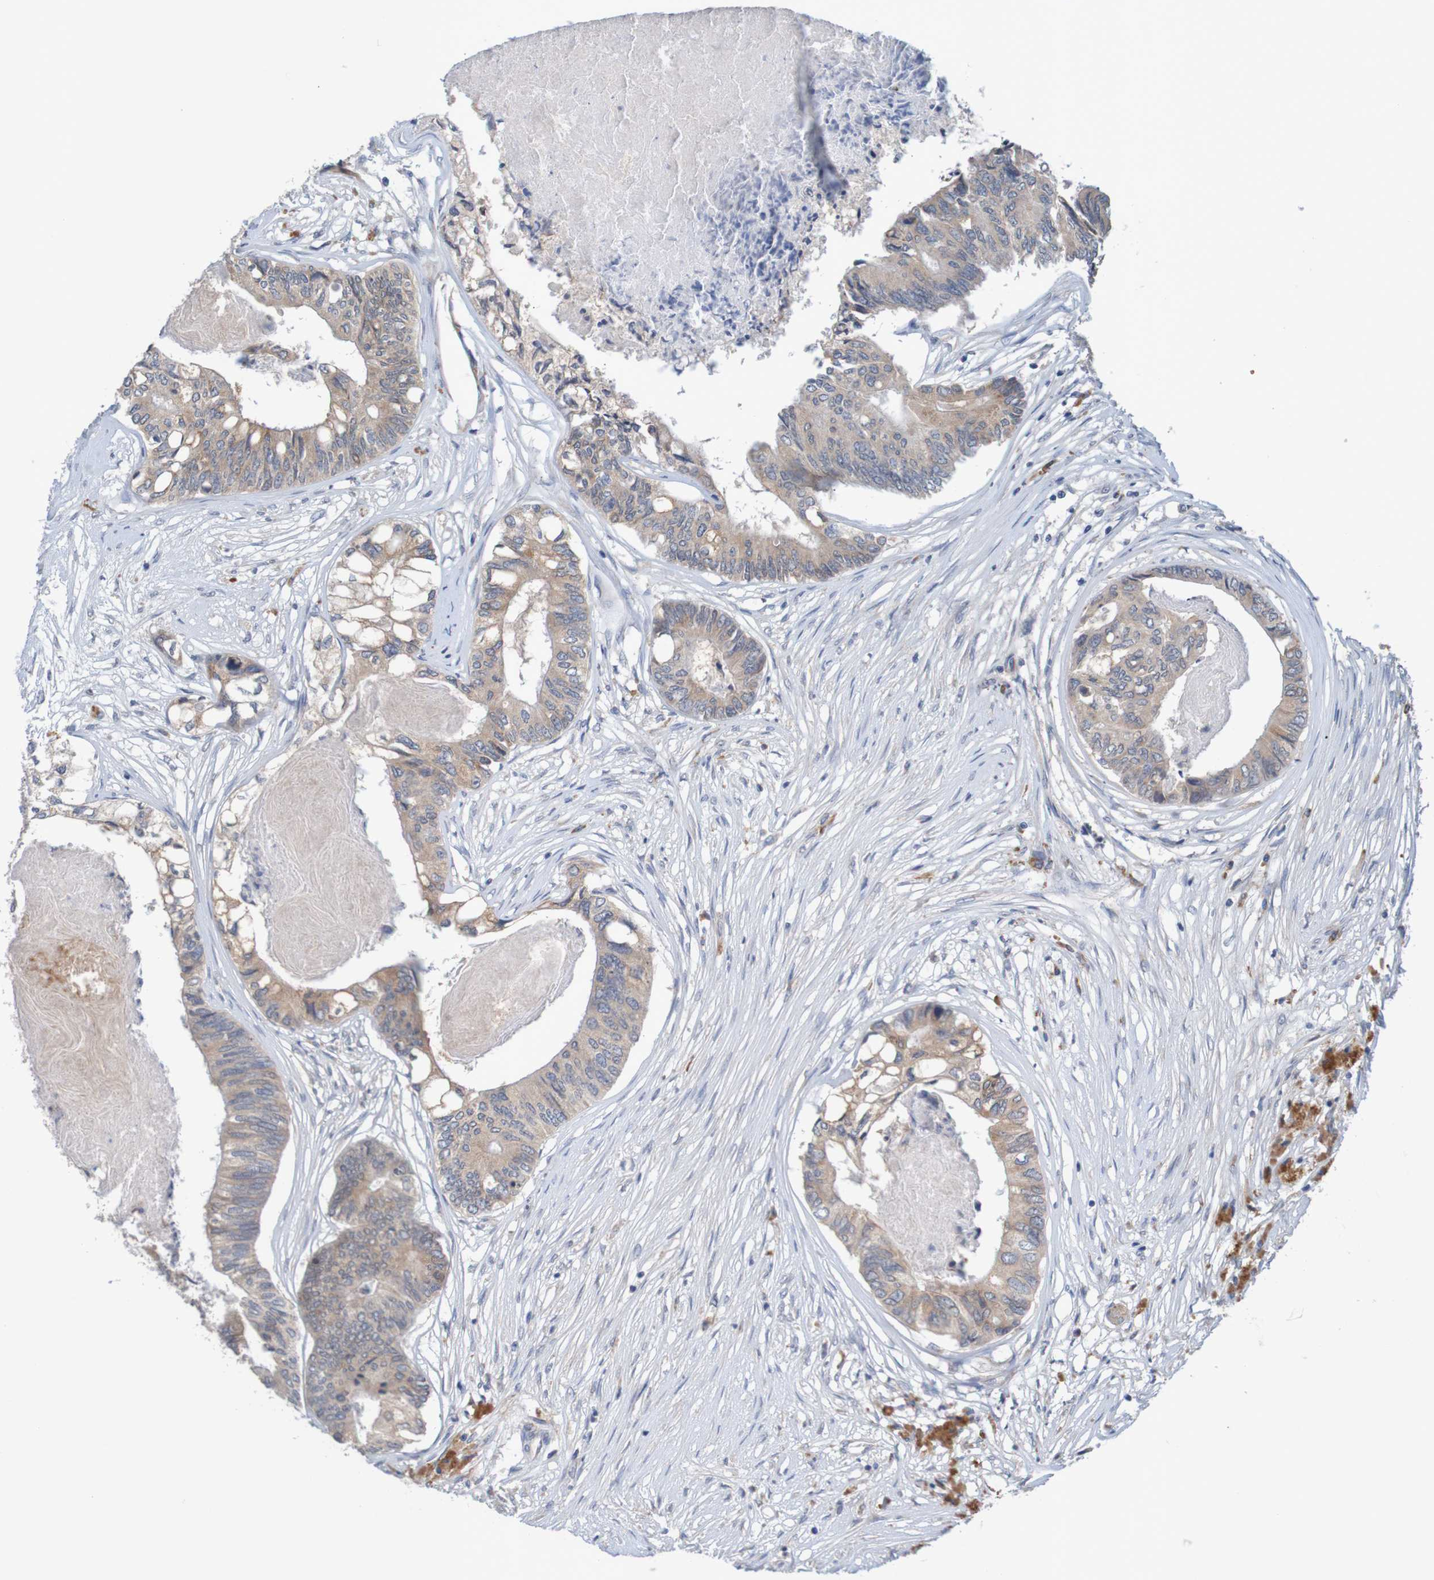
{"staining": {"intensity": "weak", "quantity": ">75%", "location": "cytoplasmic/membranous"}, "tissue": "colorectal cancer", "cell_type": "Tumor cells", "image_type": "cancer", "snomed": [{"axis": "morphology", "description": "Adenocarcinoma, NOS"}, {"axis": "topography", "description": "Rectum"}], "caption": "Colorectal cancer (adenocarcinoma) stained with a protein marker displays weak staining in tumor cells.", "gene": "LTA", "patient": {"sex": "male", "age": 63}}